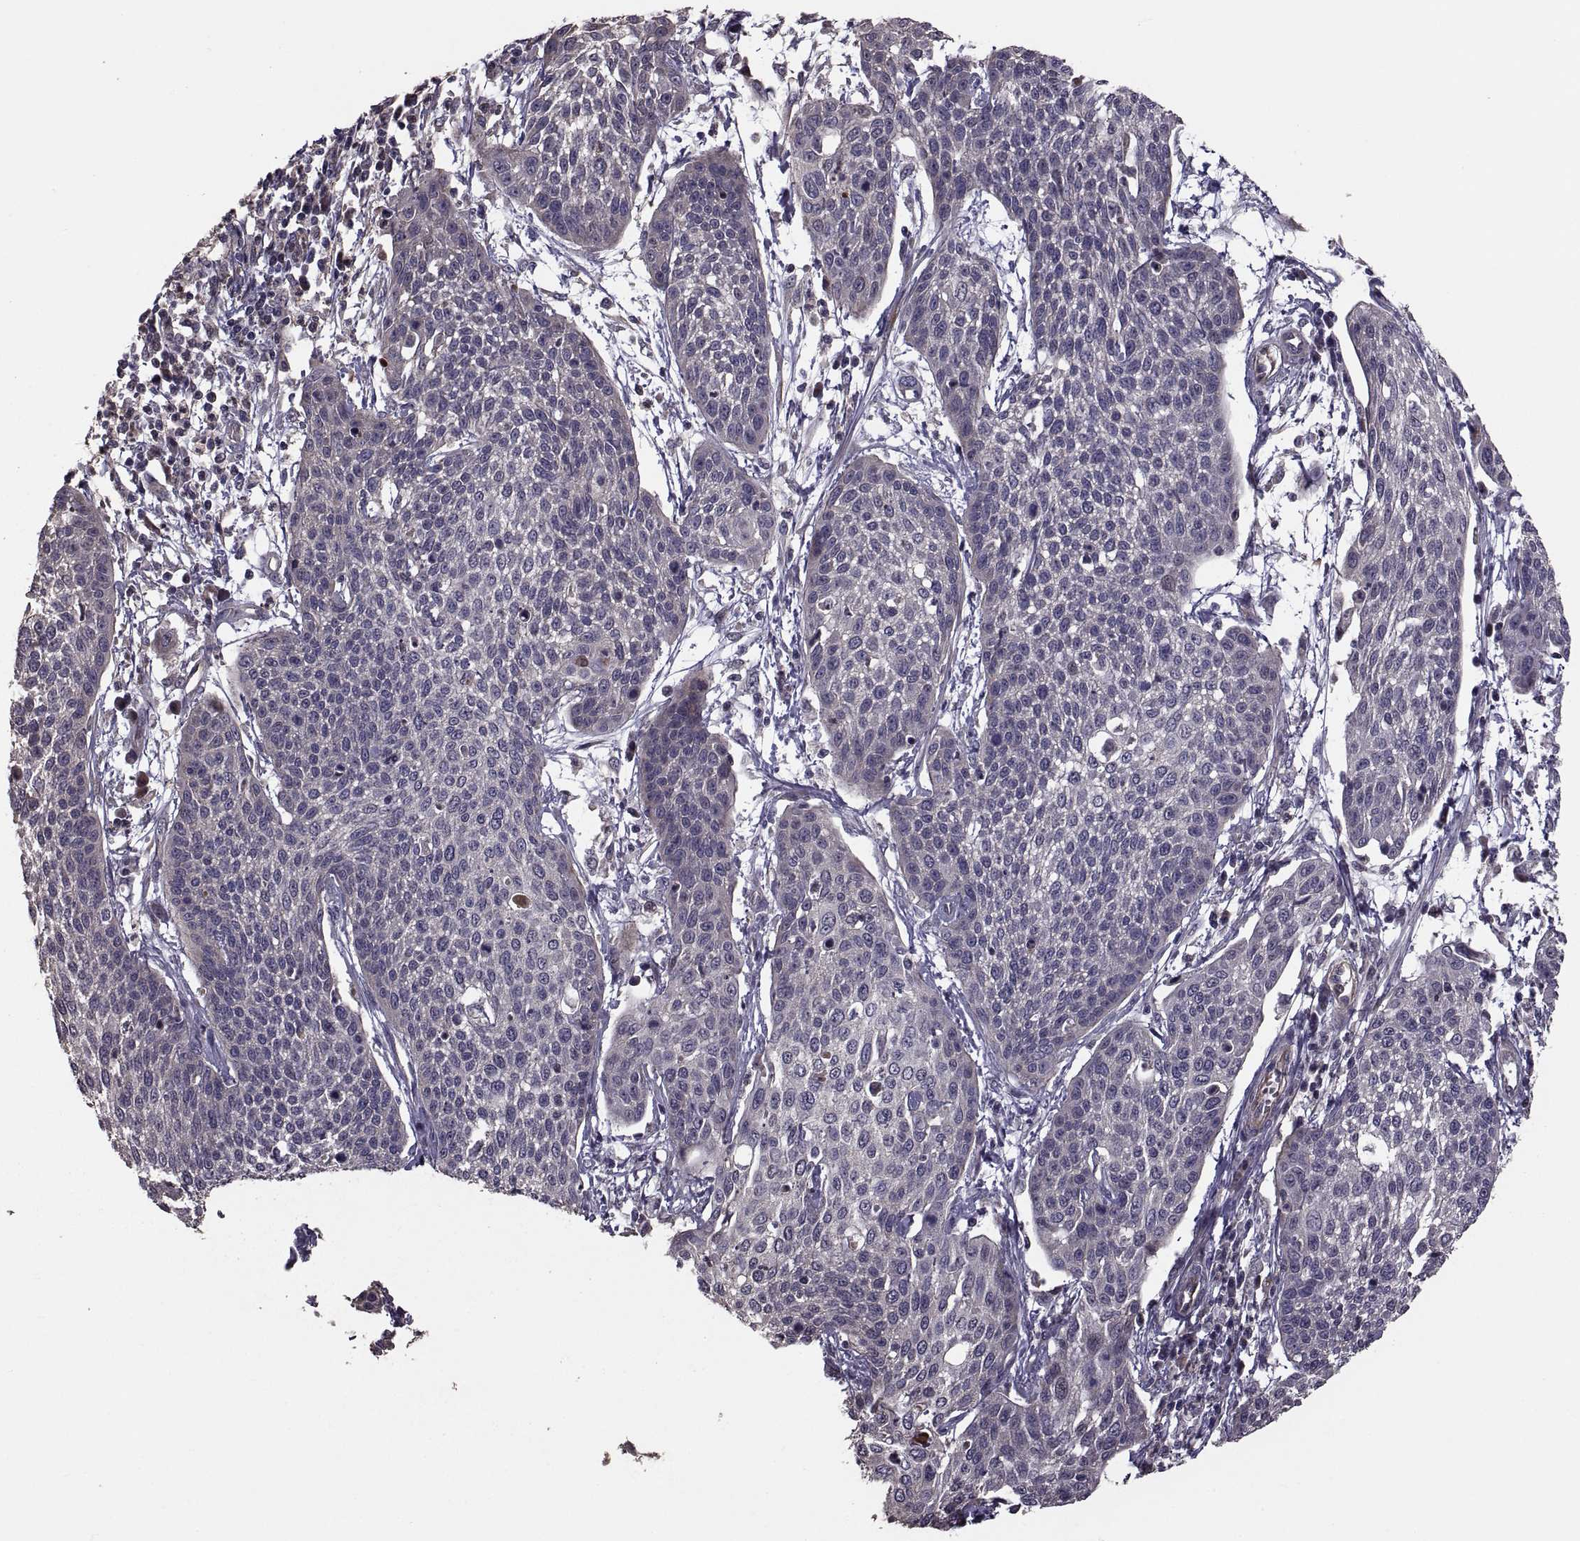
{"staining": {"intensity": "negative", "quantity": "none", "location": "none"}, "tissue": "cervical cancer", "cell_type": "Tumor cells", "image_type": "cancer", "snomed": [{"axis": "morphology", "description": "Squamous cell carcinoma, NOS"}, {"axis": "topography", "description": "Cervix"}], "caption": "Tumor cells show no significant protein staining in cervical cancer.", "gene": "PMM2", "patient": {"sex": "female", "age": 34}}